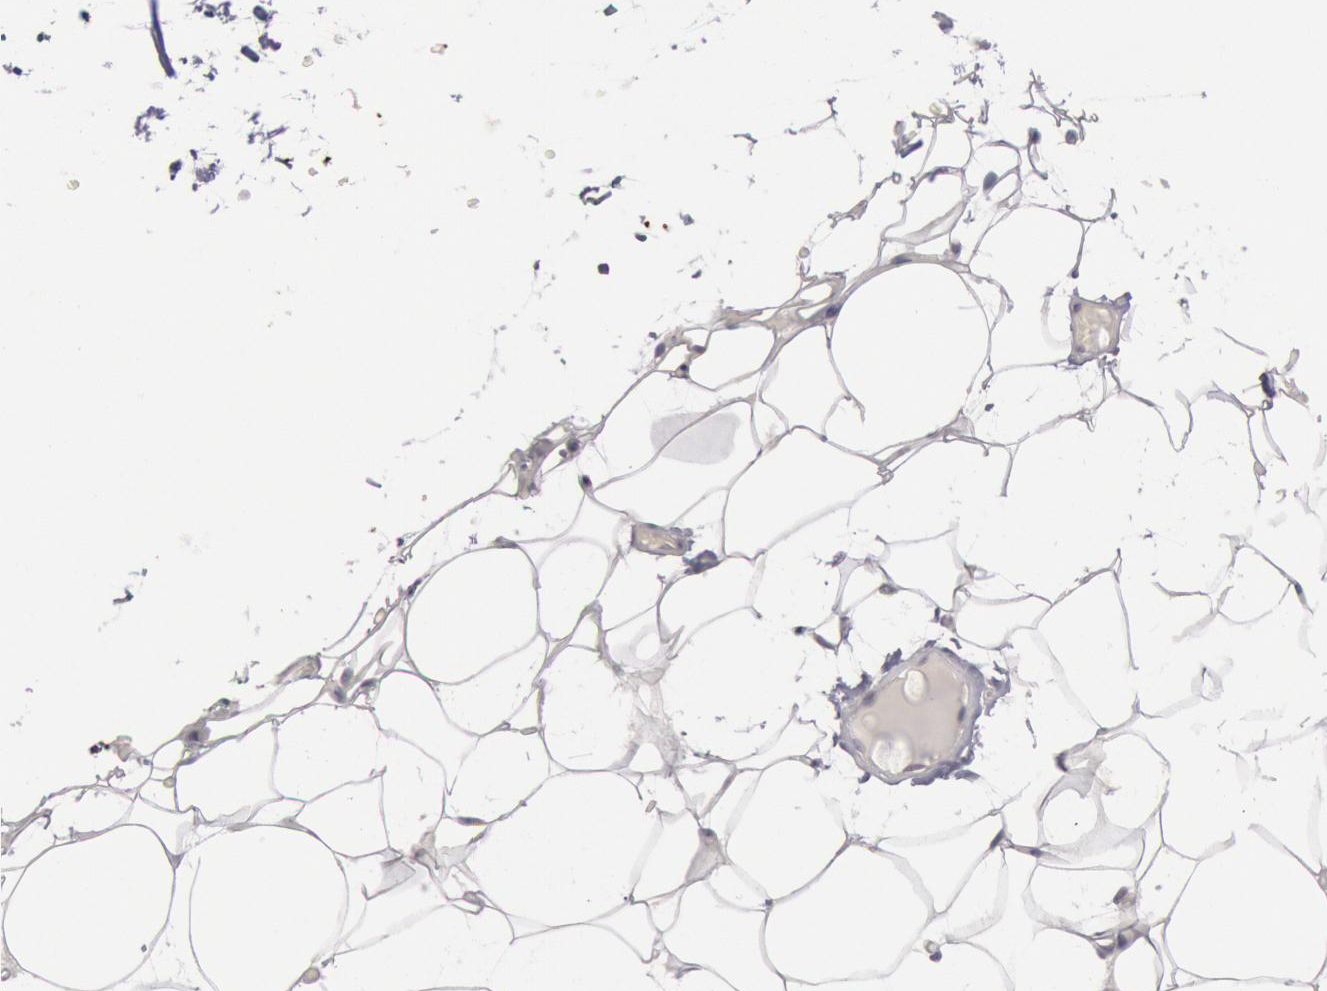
{"staining": {"intensity": "negative", "quantity": "none", "location": "none"}, "tissue": "adipose tissue", "cell_type": "Adipocytes", "image_type": "normal", "snomed": [{"axis": "morphology", "description": "Normal tissue, NOS"}, {"axis": "morphology", "description": "Fibrosis, NOS"}, {"axis": "topography", "description": "Breast"}], "caption": "The histopathology image shows no staining of adipocytes in unremarkable adipose tissue.", "gene": "JOSD1", "patient": {"sex": "female", "age": 24}}